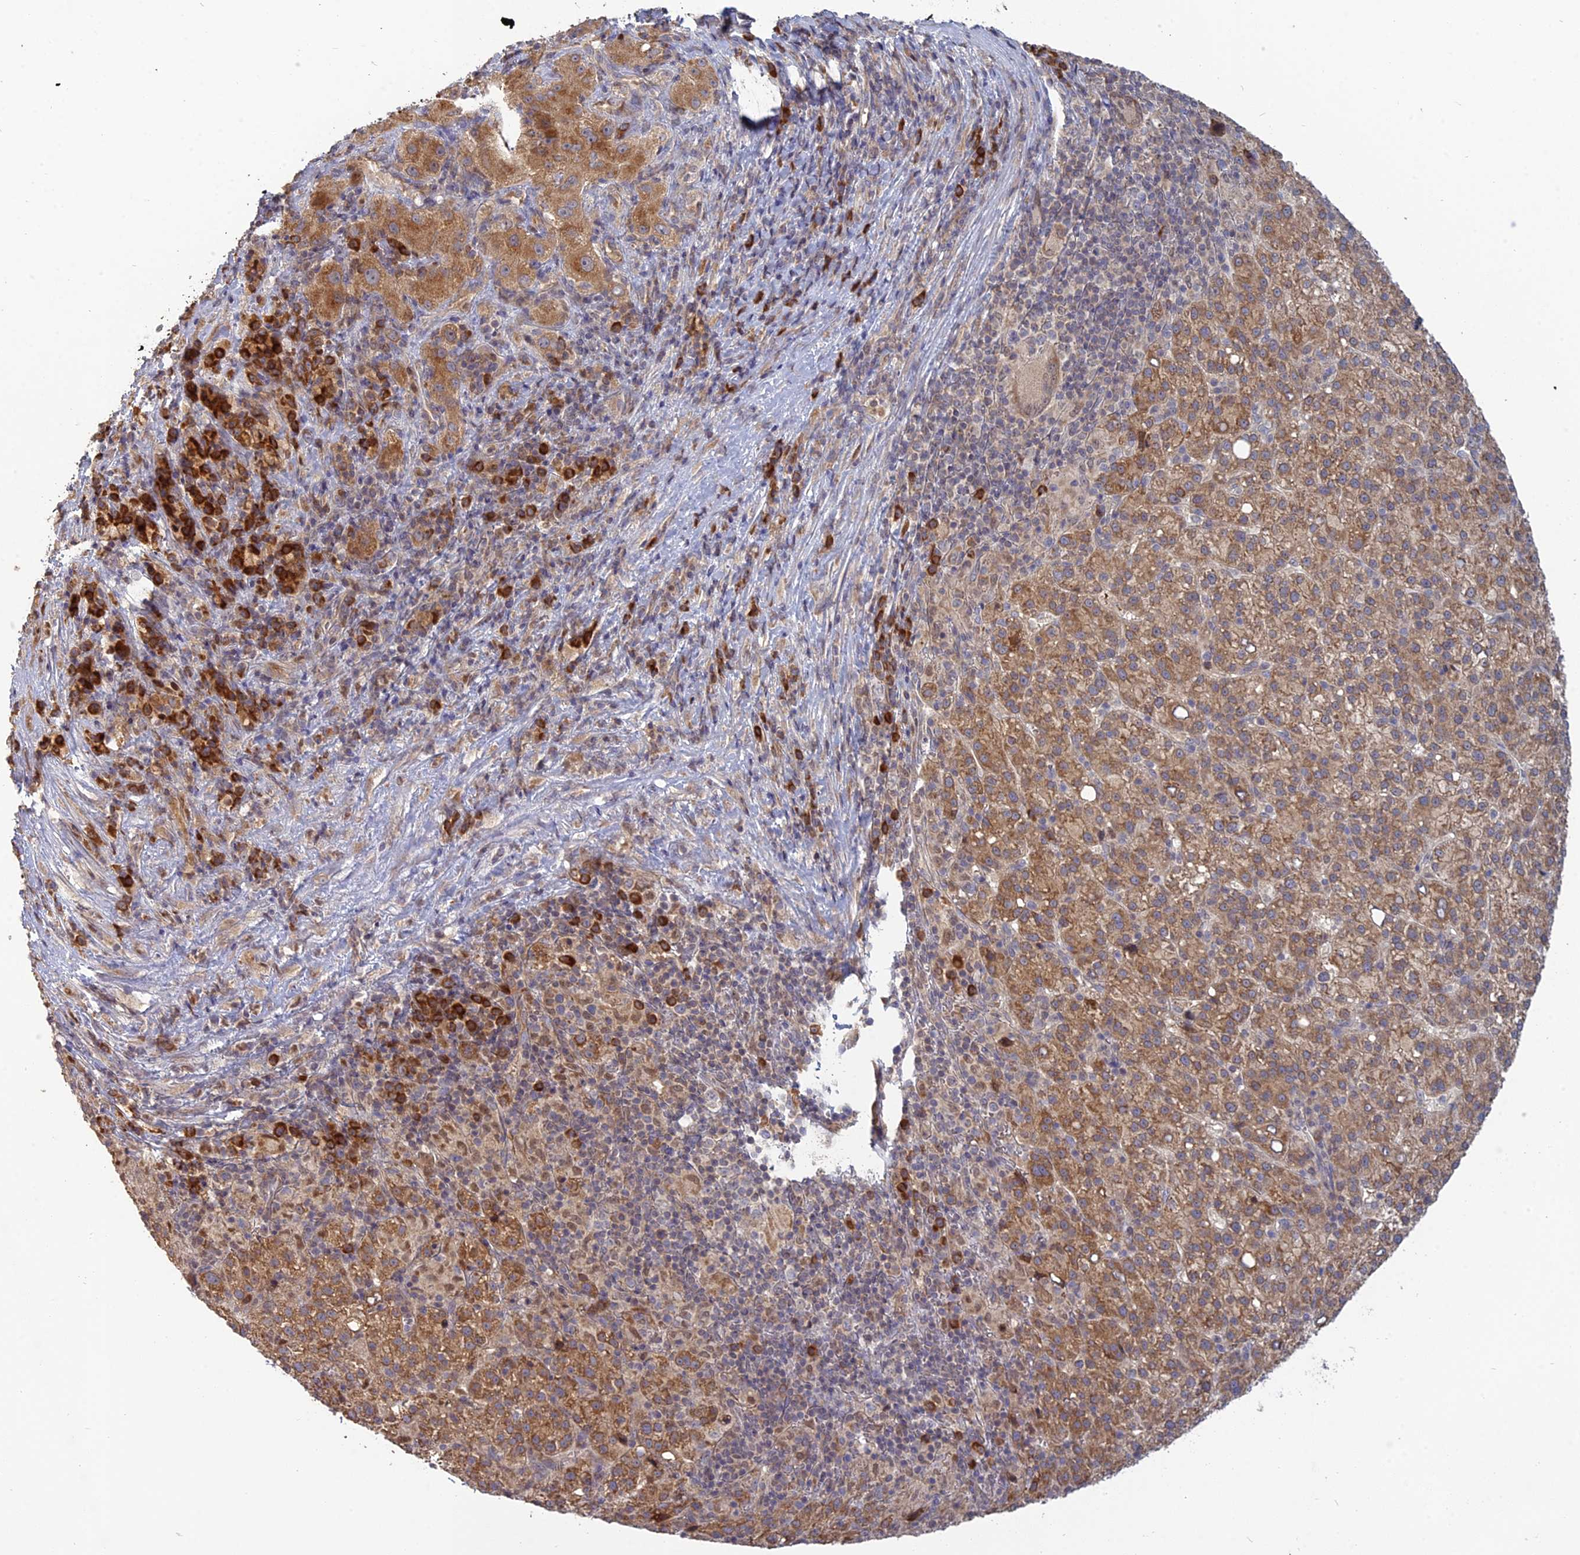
{"staining": {"intensity": "moderate", "quantity": ">75%", "location": "cytoplasmic/membranous"}, "tissue": "liver cancer", "cell_type": "Tumor cells", "image_type": "cancer", "snomed": [{"axis": "morphology", "description": "Carcinoma, Hepatocellular, NOS"}, {"axis": "topography", "description": "Liver"}], "caption": "Immunohistochemical staining of human hepatocellular carcinoma (liver) exhibits medium levels of moderate cytoplasmic/membranous positivity in about >75% of tumor cells.", "gene": "TMEM208", "patient": {"sex": "female", "age": 58}}